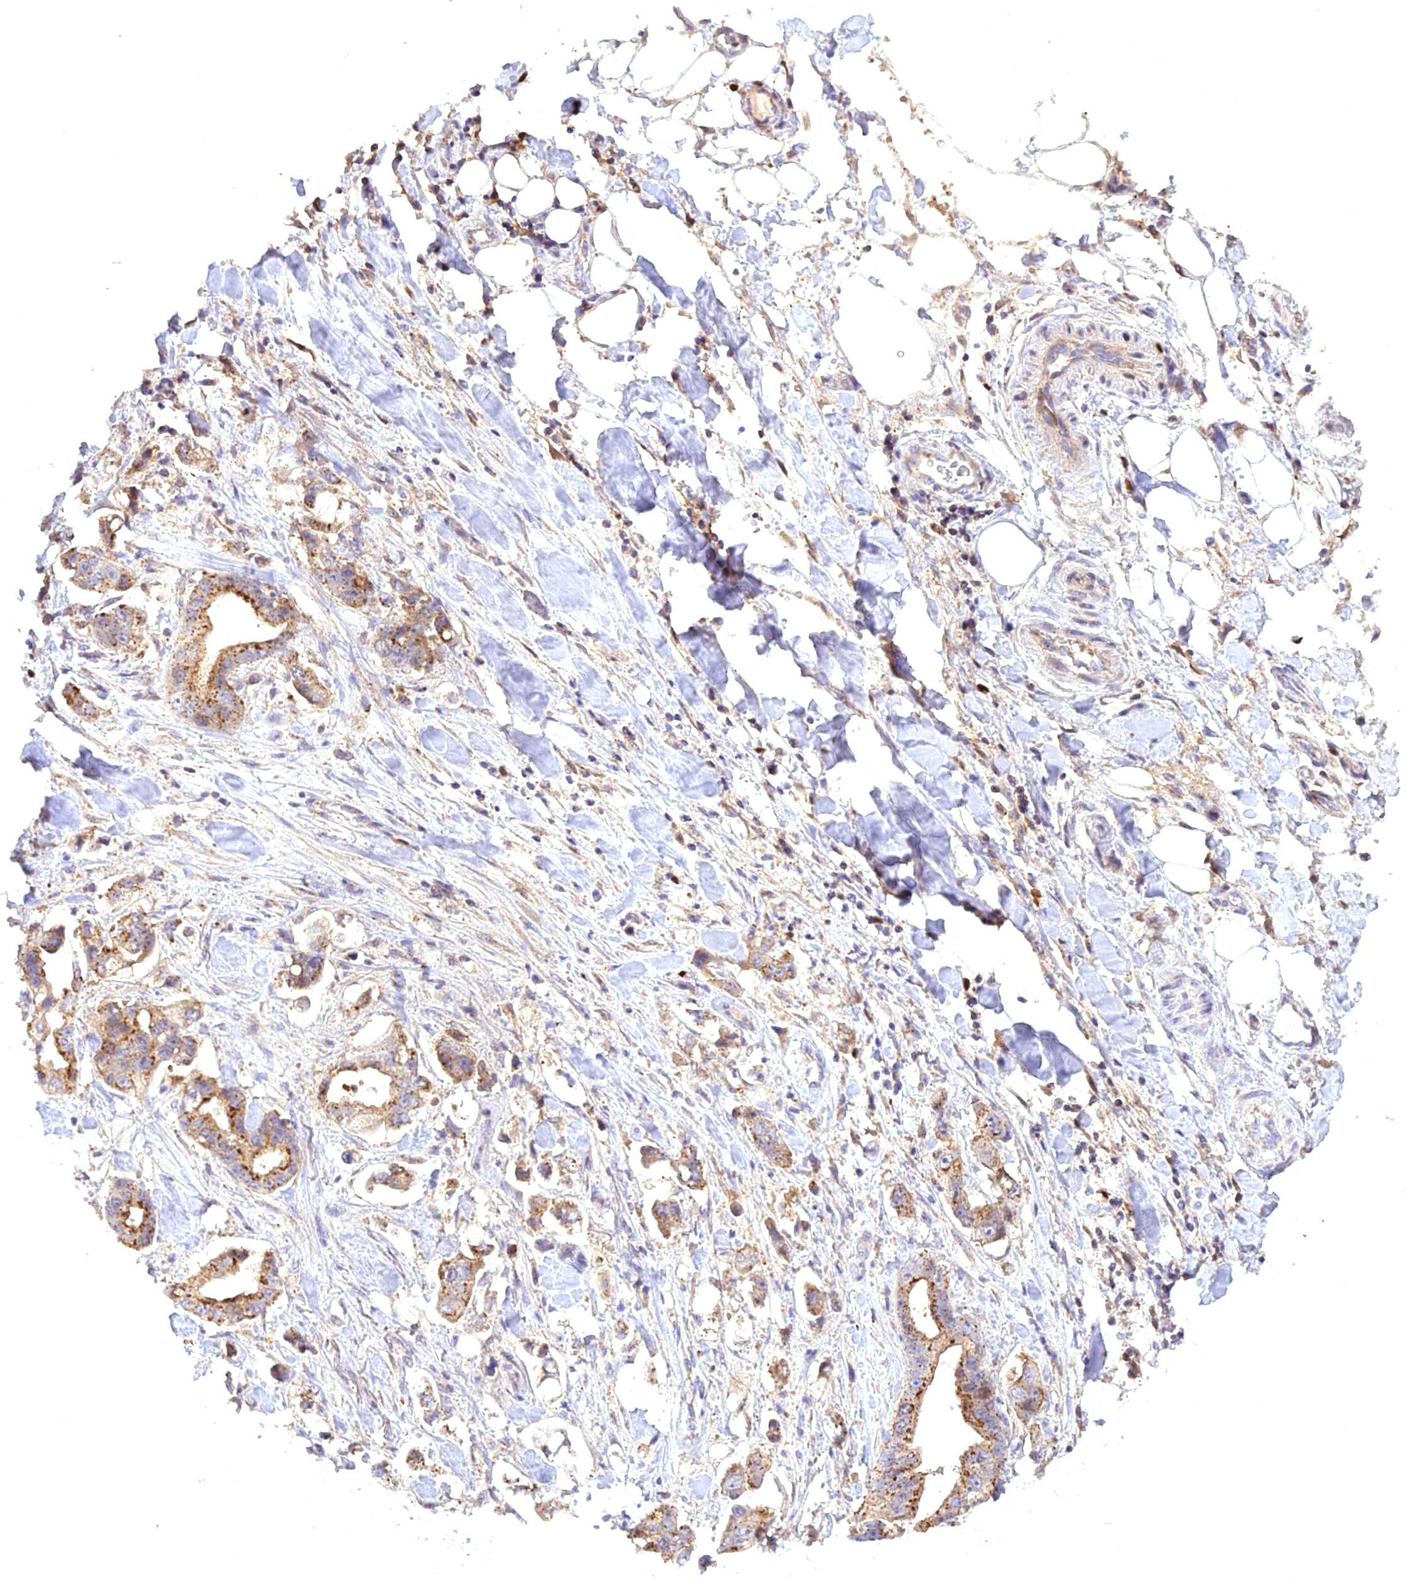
{"staining": {"intensity": "moderate", "quantity": ">75%", "location": "cytoplasmic/membranous"}, "tissue": "stomach cancer", "cell_type": "Tumor cells", "image_type": "cancer", "snomed": [{"axis": "morphology", "description": "Adenocarcinoma, NOS"}, {"axis": "topography", "description": "Stomach"}], "caption": "Protein staining of stomach cancer tissue demonstrates moderate cytoplasmic/membranous positivity in approximately >75% of tumor cells.", "gene": "CENPV", "patient": {"sex": "male", "age": 62}}